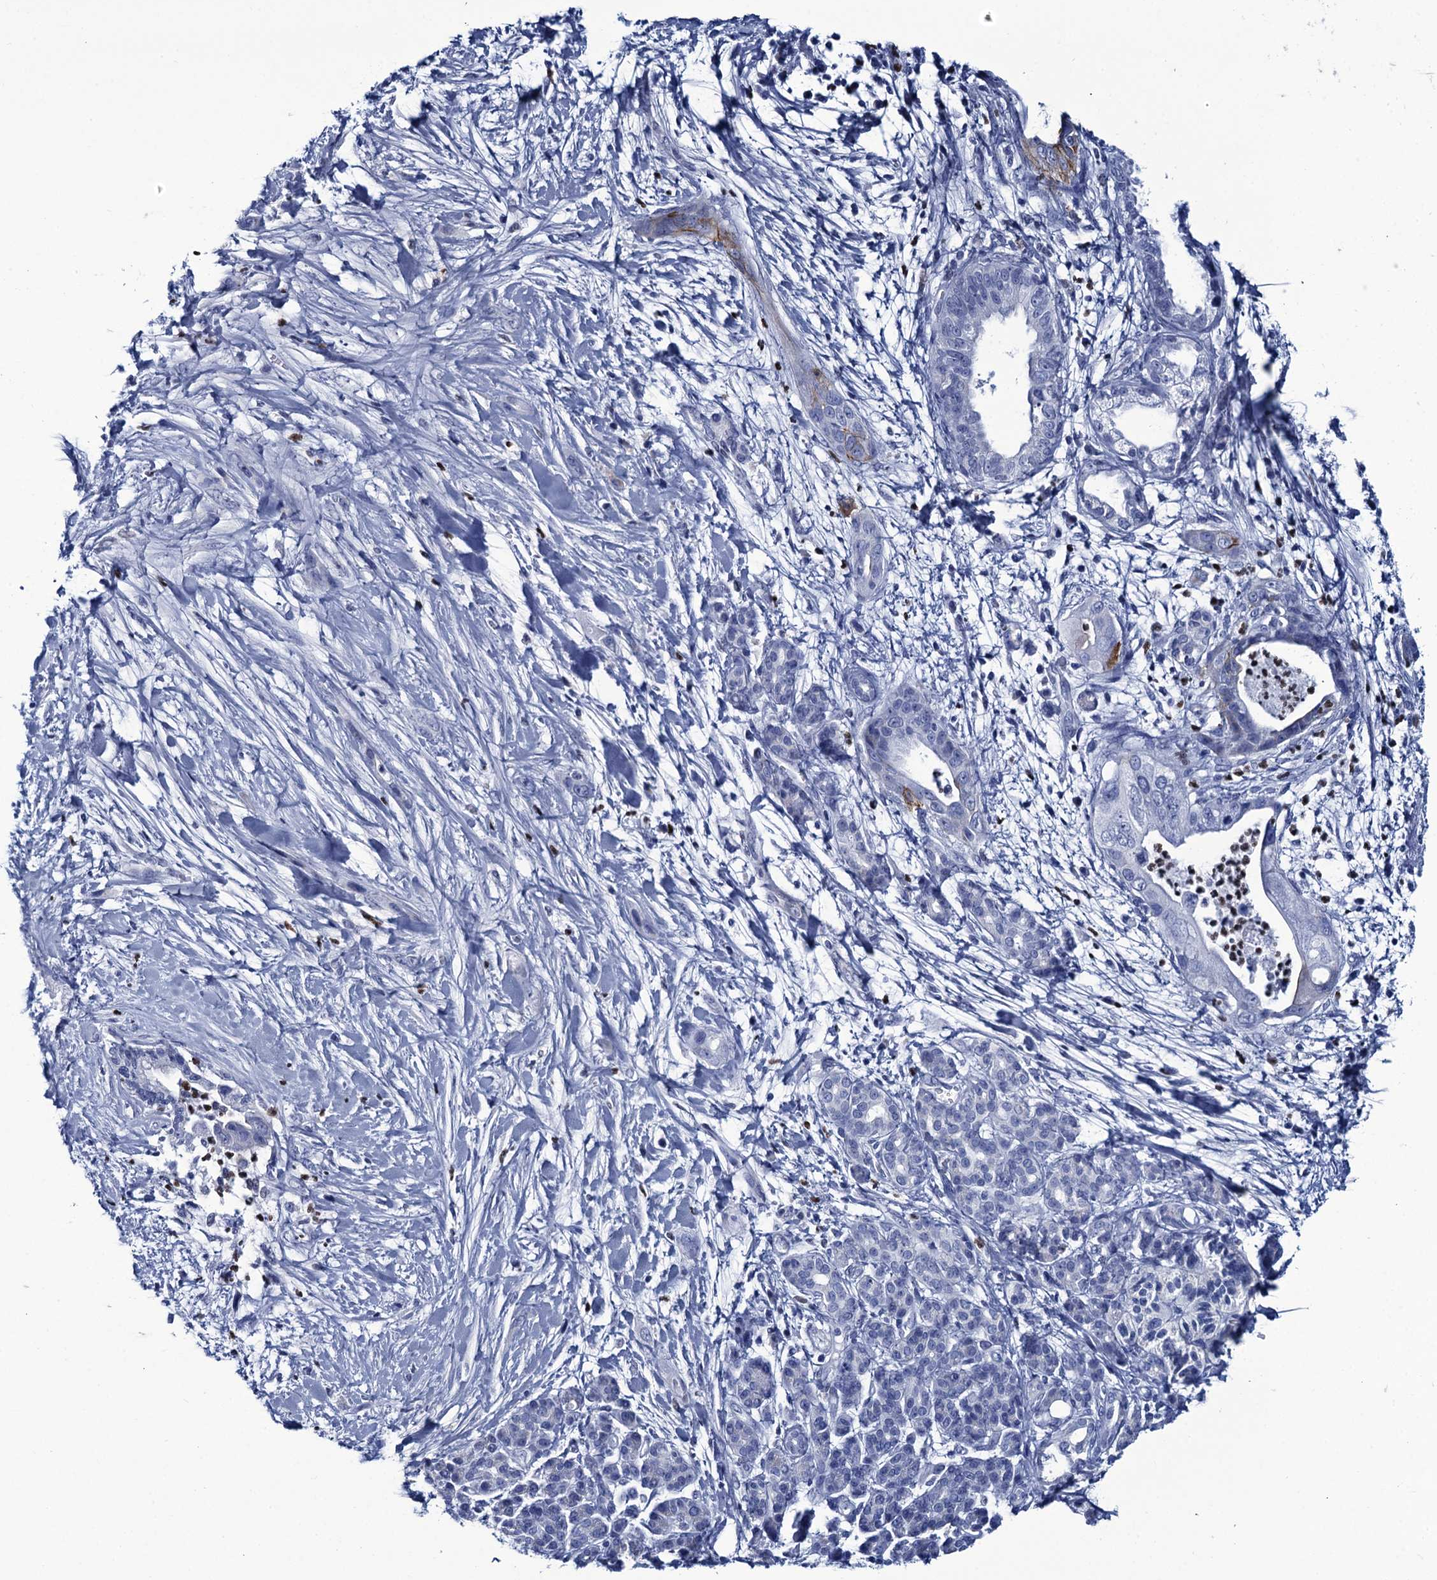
{"staining": {"intensity": "negative", "quantity": "none", "location": "none"}, "tissue": "pancreatic cancer", "cell_type": "Tumor cells", "image_type": "cancer", "snomed": [{"axis": "morphology", "description": "Adenocarcinoma, NOS"}, {"axis": "topography", "description": "Pancreas"}], "caption": "The immunohistochemistry (IHC) micrograph has no significant expression in tumor cells of pancreatic adenocarcinoma tissue. Brightfield microscopy of immunohistochemistry (IHC) stained with DAB (3,3'-diaminobenzidine) (brown) and hematoxylin (blue), captured at high magnification.", "gene": "RHCG", "patient": {"sex": "male", "age": 59}}